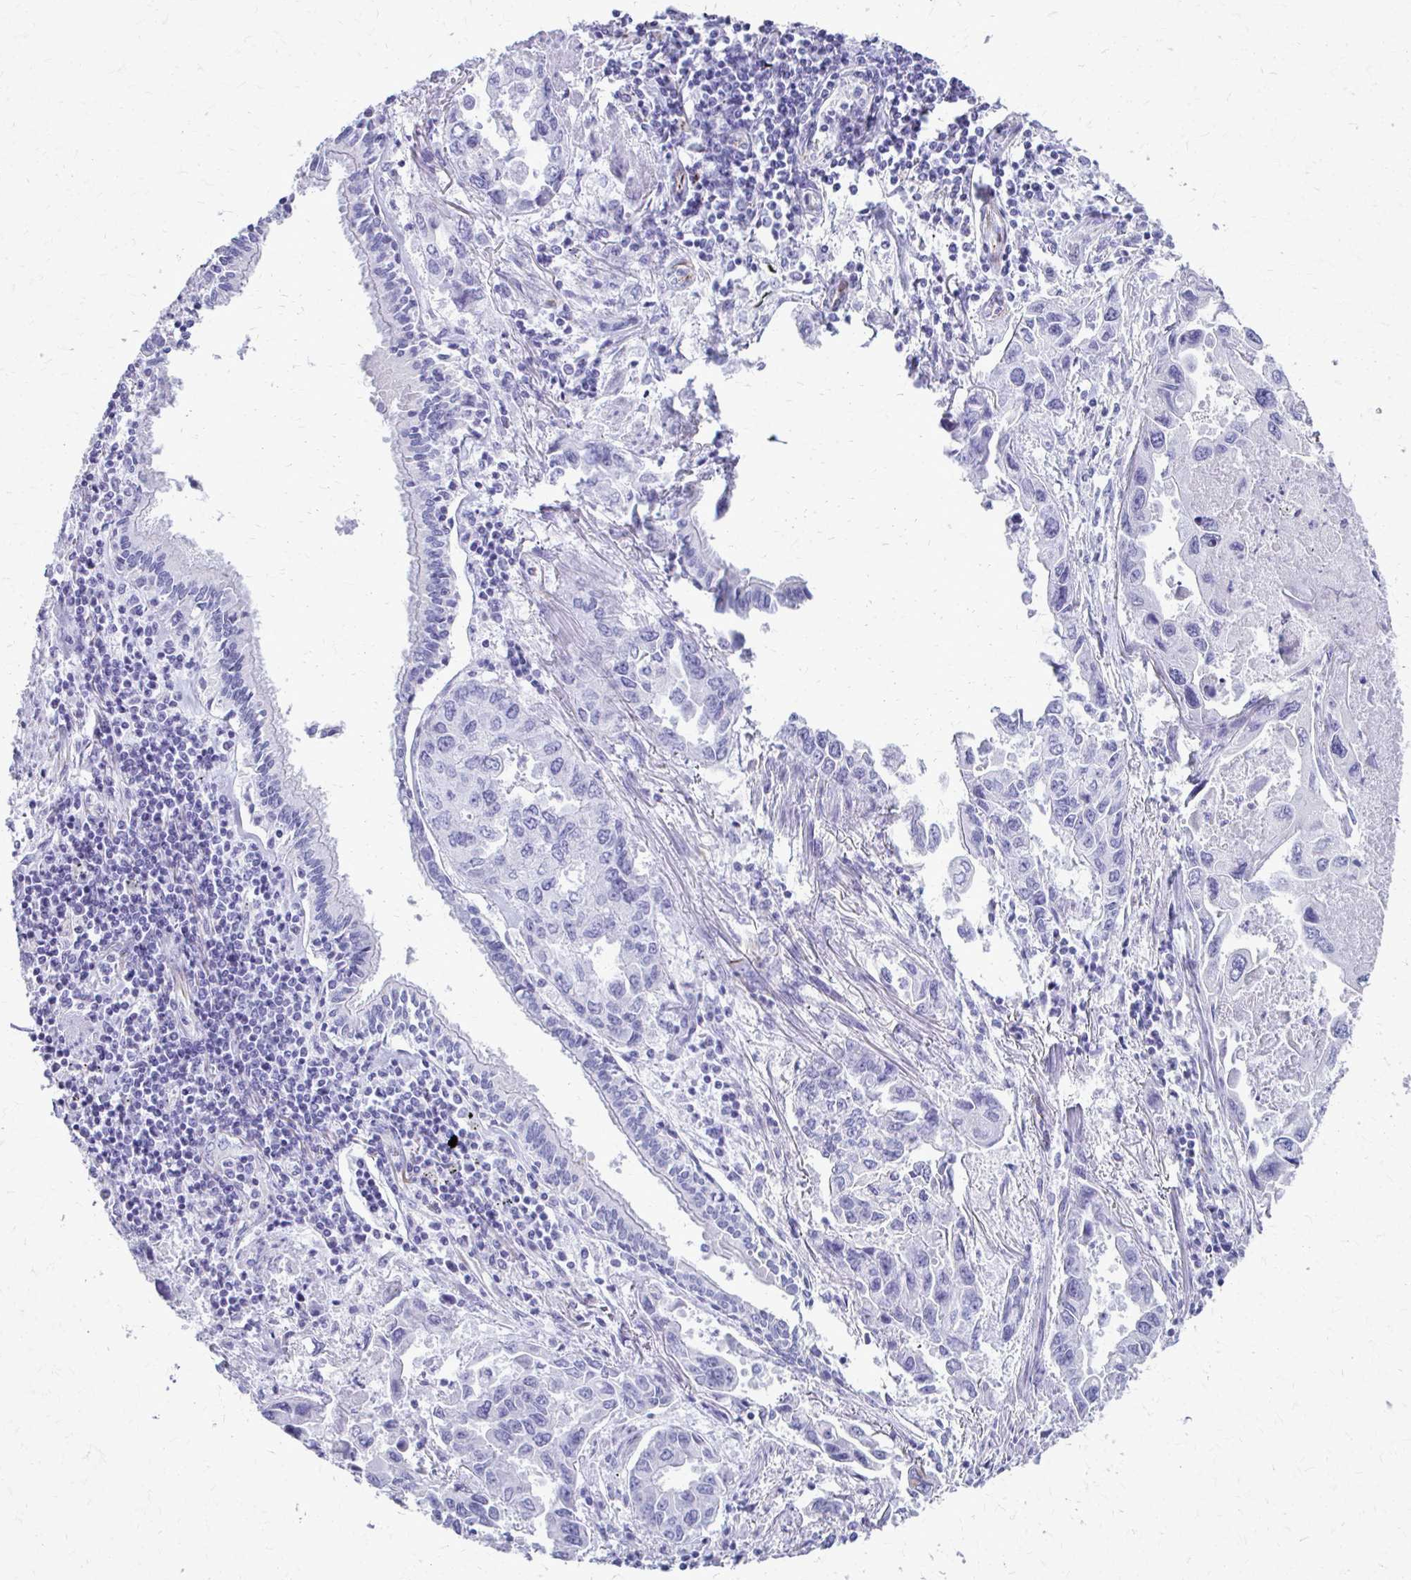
{"staining": {"intensity": "negative", "quantity": "none", "location": "none"}, "tissue": "lung cancer", "cell_type": "Tumor cells", "image_type": "cancer", "snomed": [{"axis": "morphology", "description": "Adenocarcinoma, NOS"}, {"axis": "topography", "description": "Lung"}], "caption": "Immunohistochemistry photomicrograph of human lung adenocarcinoma stained for a protein (brown), which shows no staining in tumor cells.", "gene": "TRIM6", "patient": {"sex": "male", "age": 64}}